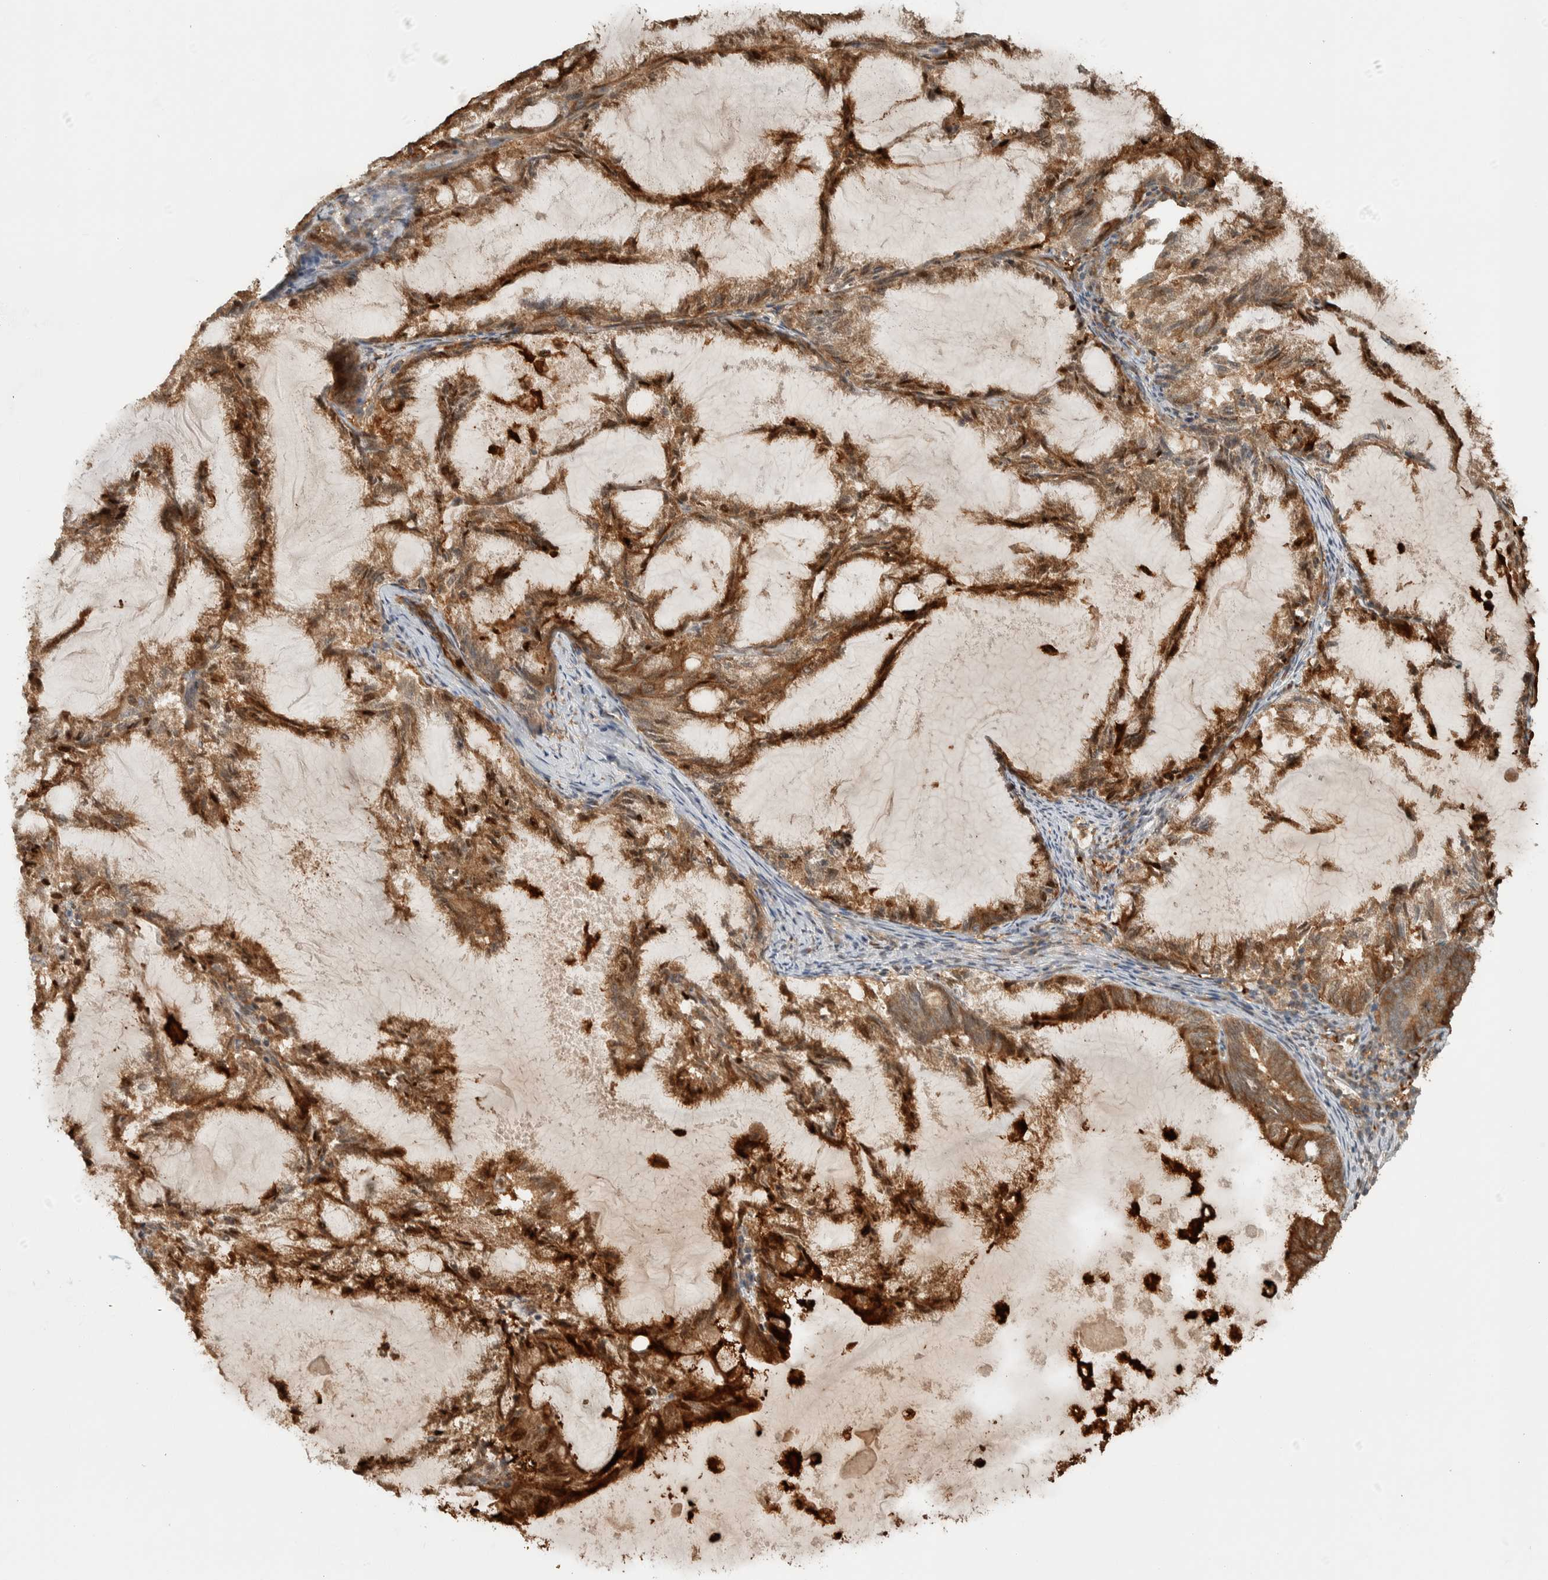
{"staining": {"intensity": "moderate", "quantity": ">75%", "location": "cytoplasmic/membranous"}, "tissue": "endometrial cancer", "cell_type": "Tumor cells", "image_type": "cancer", "snomed": [{"axis": "morphology", "description": "Adenocarcinoma, NOS"}, {"axis": "topography", "description": "Endometrium"}], "caption": "Protein expression analysis of endometrial cancer (adenocarcinoma) exhibits moderate cytoplasmic/membranous expression in about >75% of tumor cells.", "gene": "CNTROB", "patient": {"sex": "female", "age": 86}}